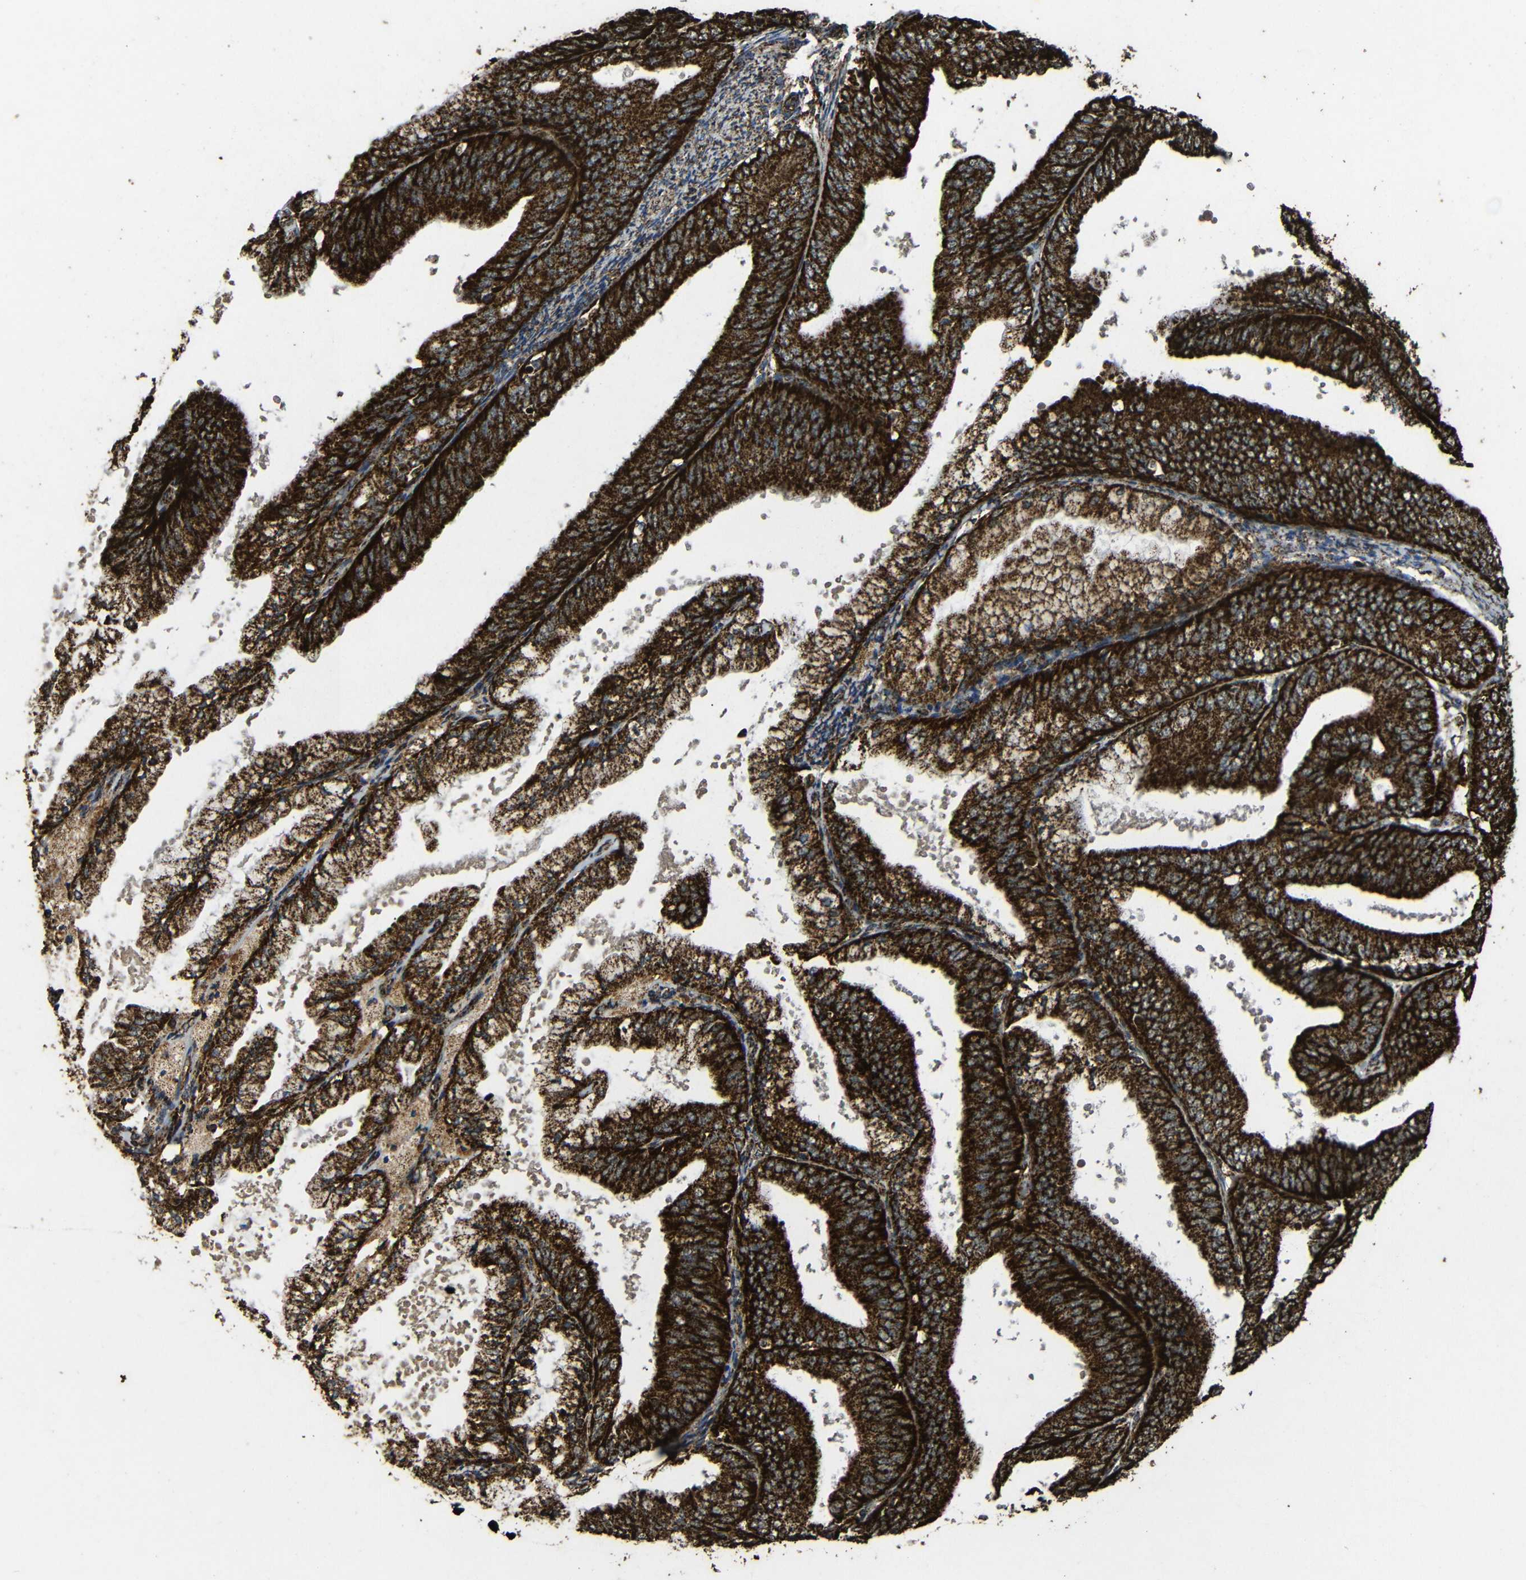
{"staining": {"intensity": "strong", "quantity": ">75%", "location": "cytoplasmic/membranous"}, "tissue": "endometrial cancer", "cell_type": "Tumor cells", "image_type": "cancer", "snomed": [{"axis": "morphology", "description": "Adenocarcinoma, NOS"}, {"axis": "topography", "description": "Endometrium"}], "caption": "An image of human adenocarcinoma (endometrial) stained for a protein displays strong cytoplasmic/membranous brown staining in tumor cells. (DAB (3,3'-diaminobenzidine) = brown stain, brightfield microscopy at high magnification).", "gene": "ATP5F1A", "patient": {"sex": "female", "age": 63}}